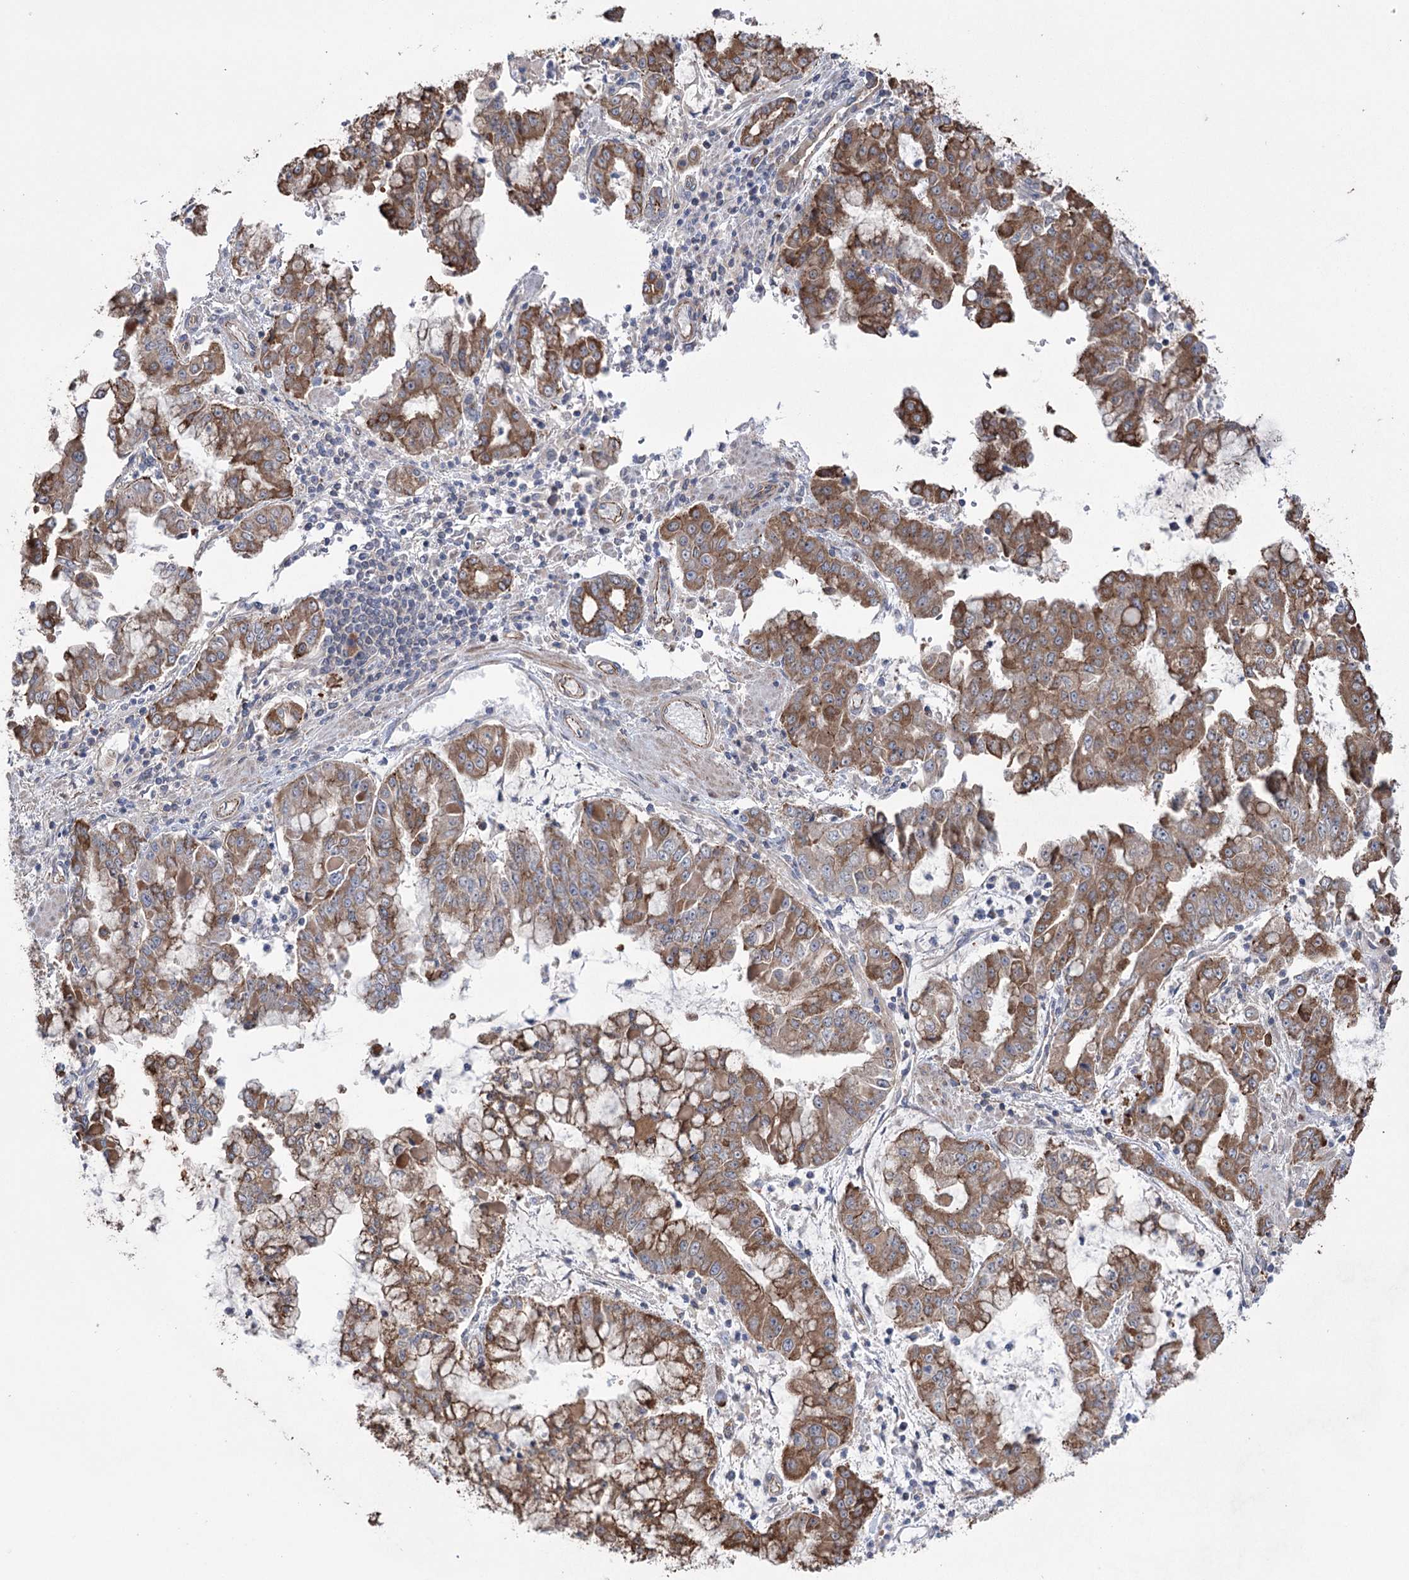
{"staining": {"intensity": "moderate", "quantity": ">75%", "location": "cytoplasmic/membranous"}, "tissue": "stomach cancer", "cell_type": "Tumor cells", "image_type": "cancer", "snomed": [{"axis": "morphology", "description": "Adenocarcinoma, NOS"}, {"axis": "topography", "description": "Stomach"}], "caption": "IHC histopathology image of neoplastic tissue: human stomach adenocarcinoma stained using IHC demonstrates medium levels of moderate protein expression localized specifically in the cytoplasmic/membranous of tumor cells, appearing as a cytoplasmic/membranous brown color.", "gene": "TRIM71", "patient": {"sex": "male", "age": 76}}